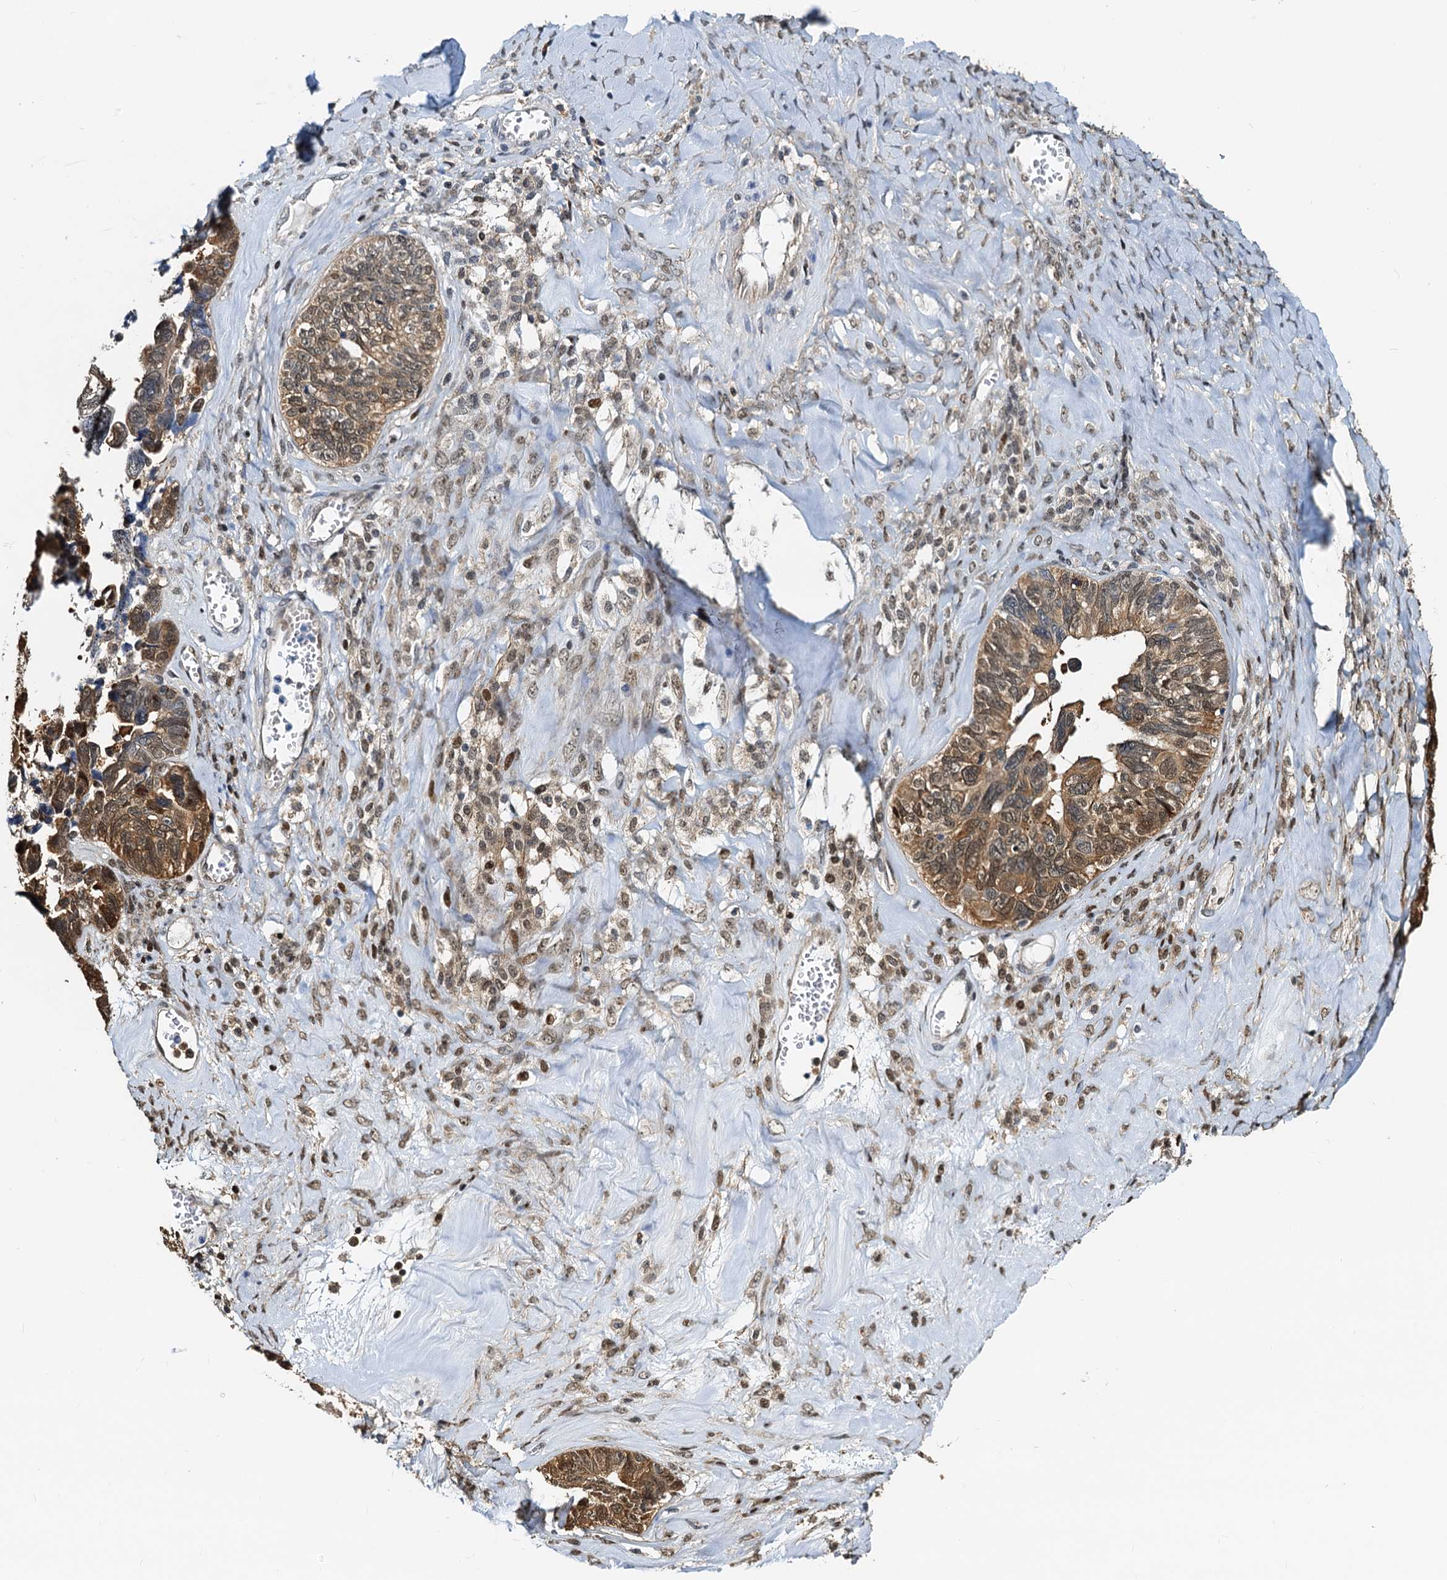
{"staining": {"intensity": "moderate", "quantity": "25%-75%", "location": "cytoplasmic/membranous,nuclear"}, "tissue": "ovarian cancer", "cell_type": "Tumor cells", "image_type": "cancer", "snomed": [{"axis": "morphology", "description": "Cystadenocarcinoma, serous, NOS"}, {"axis": "topography", "description": "Ovary"}], "caption": "An IHC micrograph of tumor tissue is shown. Protein staining in brown labels moderate cytoplasmic/membranous and nuclear positivity in serous cystadenocarcinoma (ovarian) within tumor cells.", "gene": "PTGES3", "patient": {"sex": "female", "age": 79}}